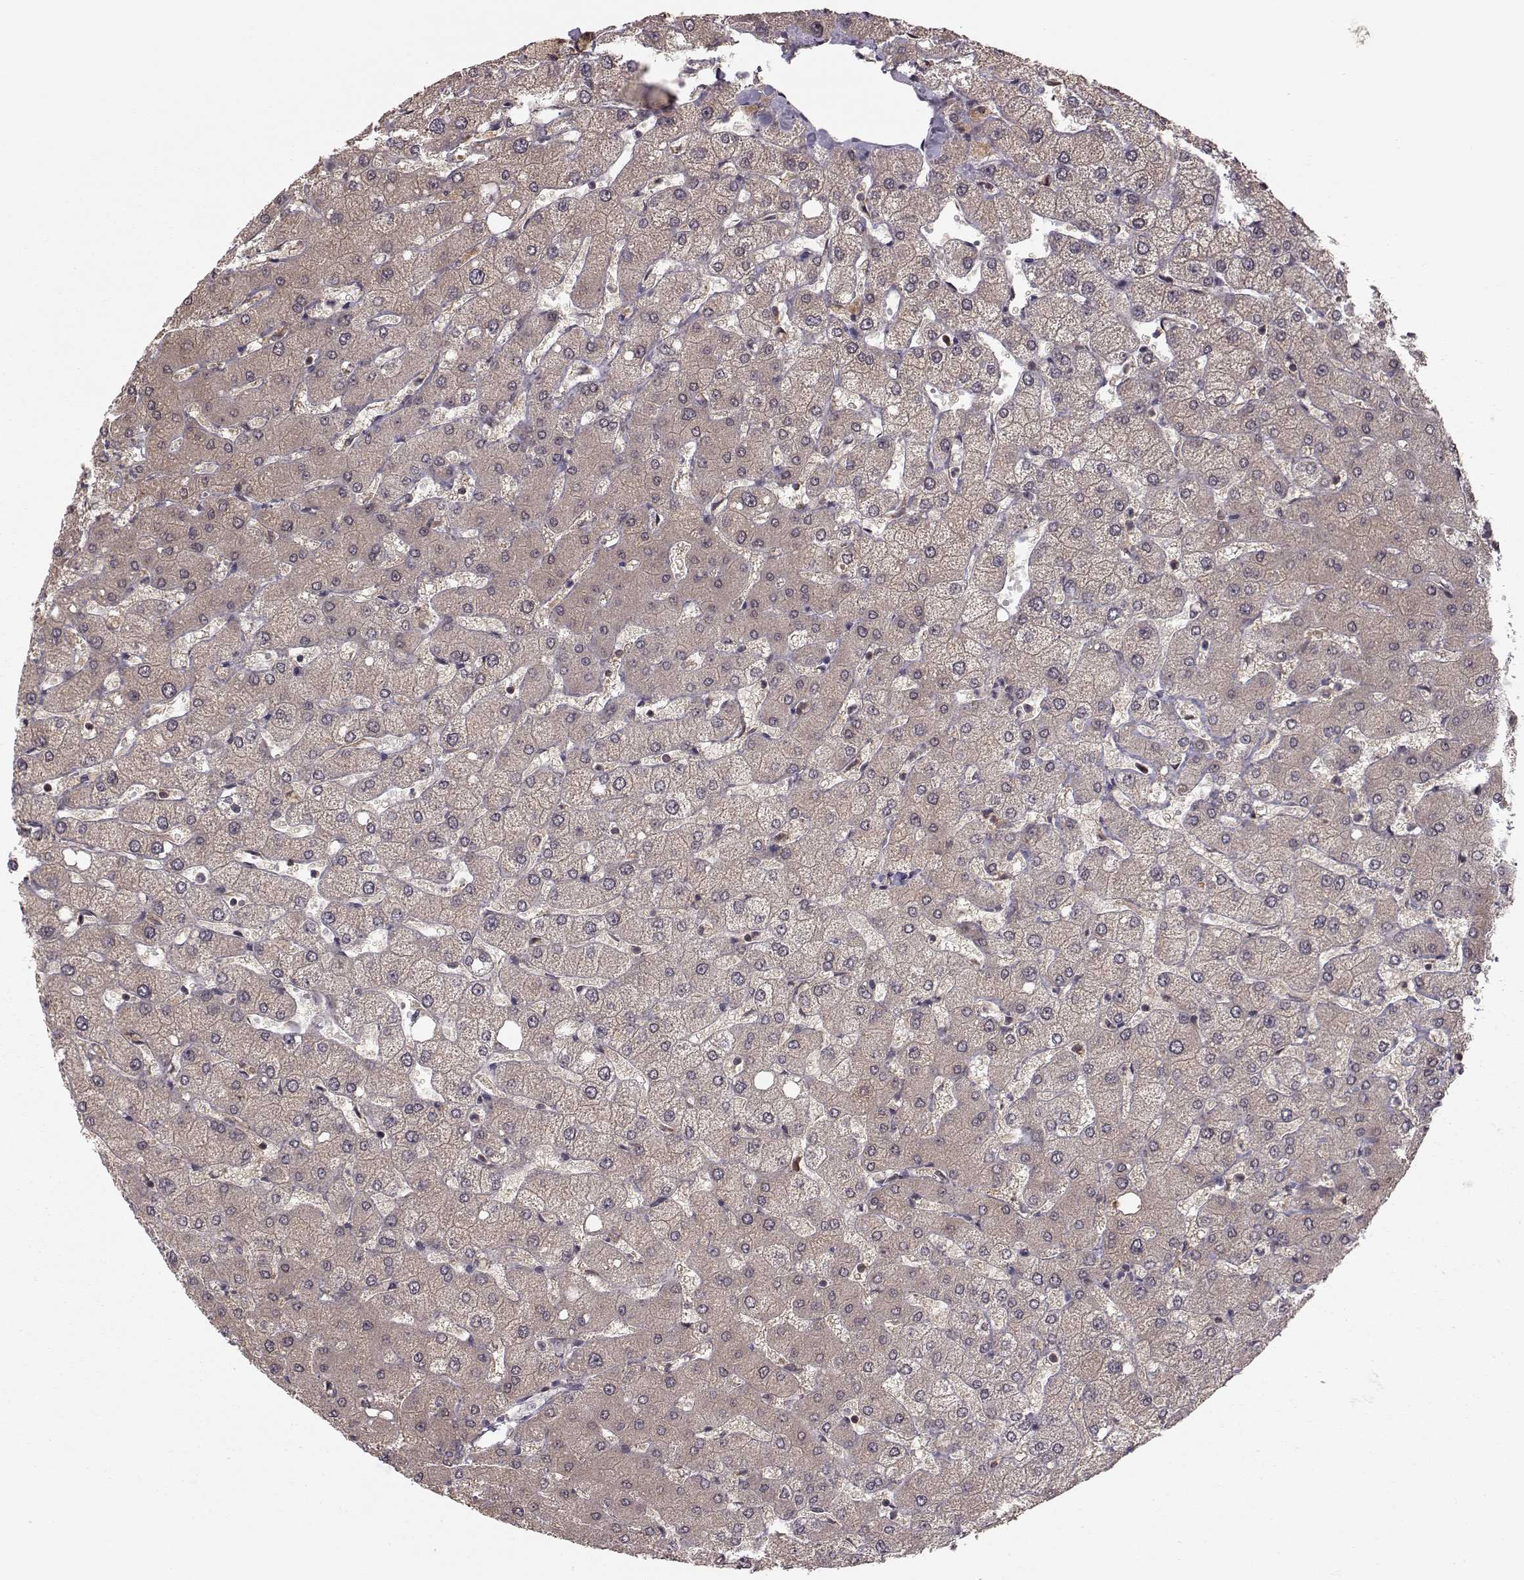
{"staining": {"intensity": "negative", "quantity": "none", "location": "none"}, "tissue": "liver", "cell_type": "Cholangiocytes", "image_type": "normal", "snomed": [{"axis": "morphology", "description": "Normal tissue, NOS"}, {"axis": "topography", "description": "Liver"}], "caption": "Immunohistochemistry micrograph of unremarkable liver: liver stained with DAB exhibits no significant protein positivity in cholangiocytes. Nuclei are stained in blue.", "gene": "PLEKHG3", "patient": {"sex": "female", "age": 54}}